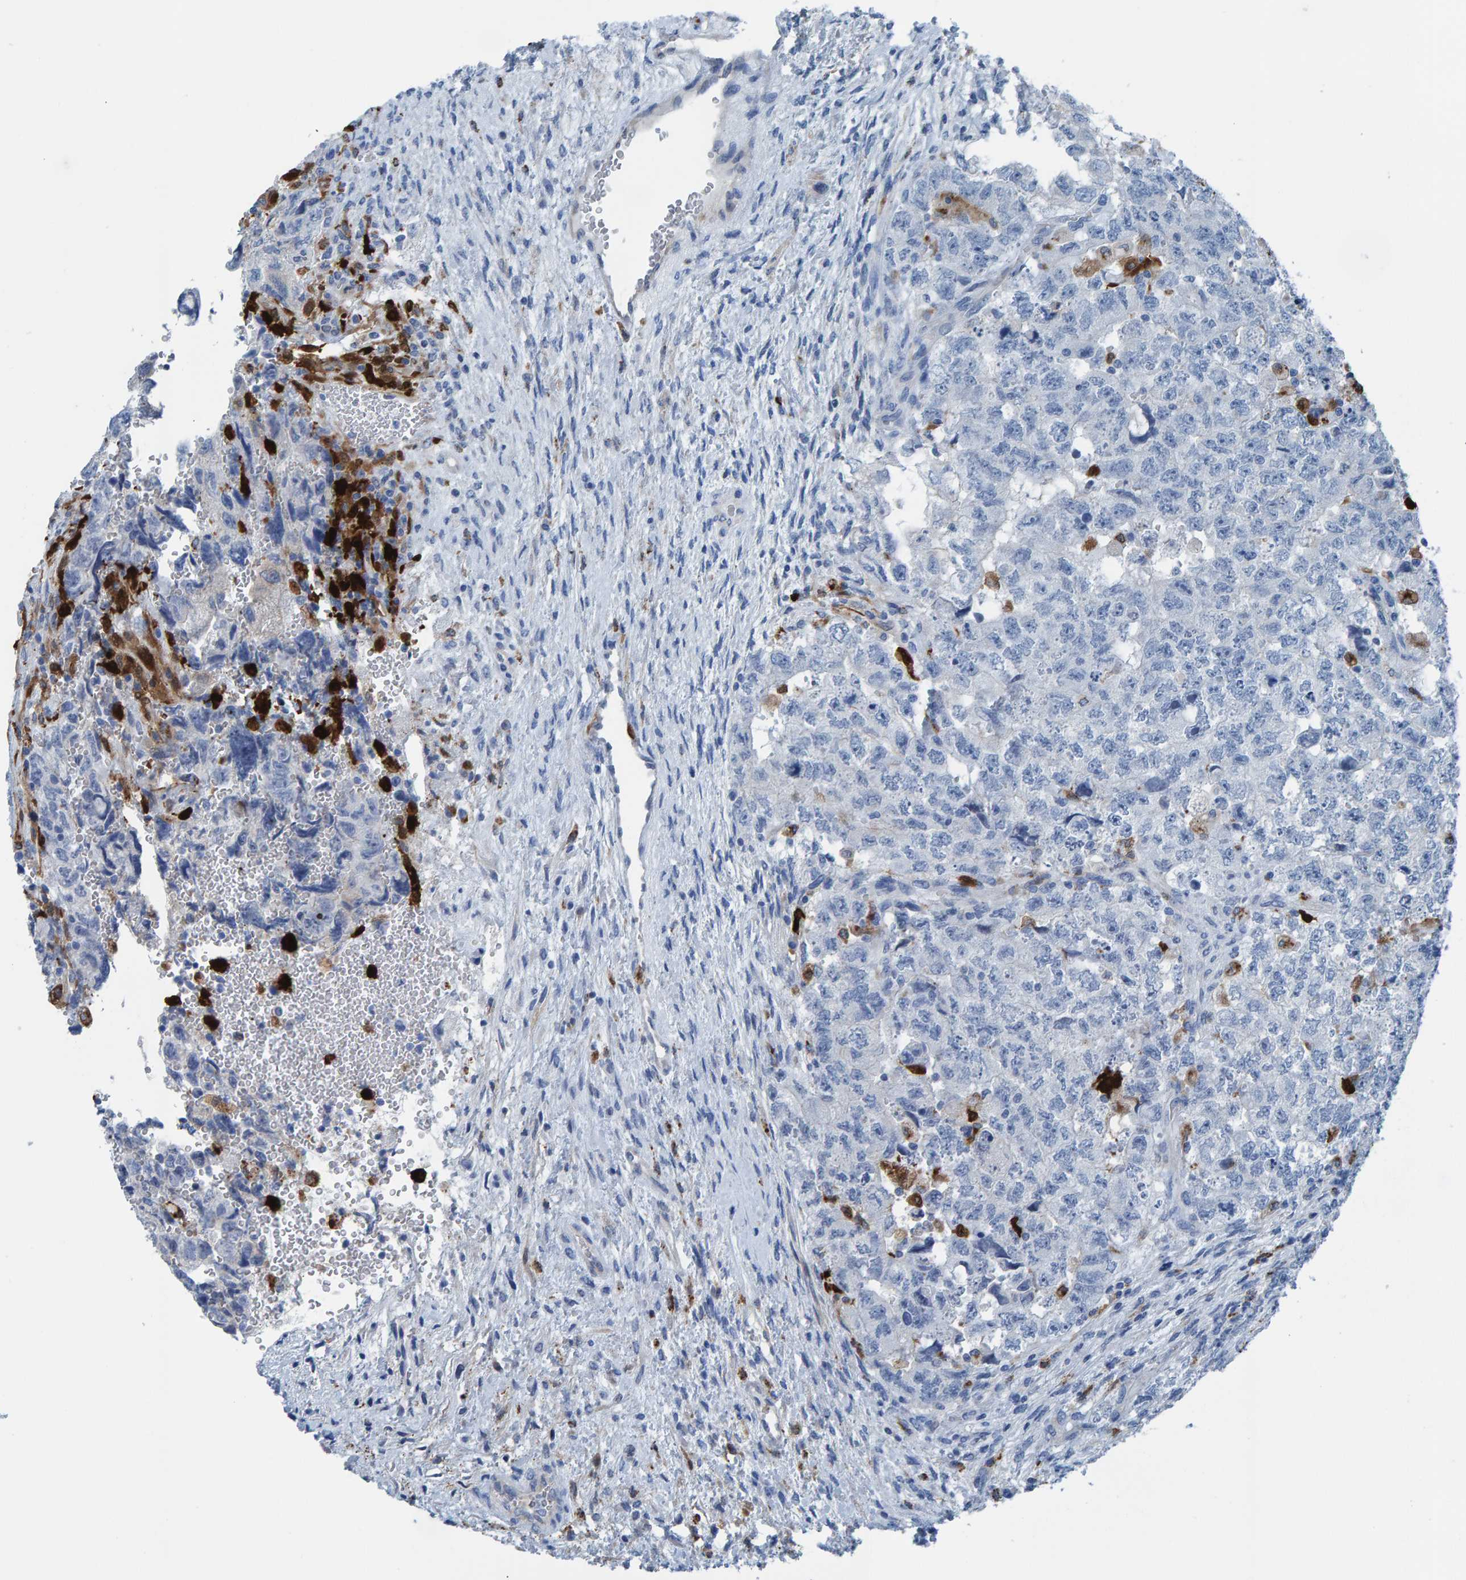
{"staining": {"intensity": "negative", "quantity": "none", "location": "none"}, "tissue": "testis cancer", "cell_type": "Tumor cells", "image_type": "cancer", "snomed": [{"axis": "morphology", "description": "Carcinoma, Embryonal, NOS"}, {"axis": "topography", "description": "Testis"}], "caption": "IHC micrograph of neoplastic tissue: human testis cancer stained with DAB demonstrates no significant protein staining in tumor cells. (Immunohistochemistry, brightfield microscopy, high magnification).", "gene": "IDO1", "patient": {"sex": "male", "age": 36}}